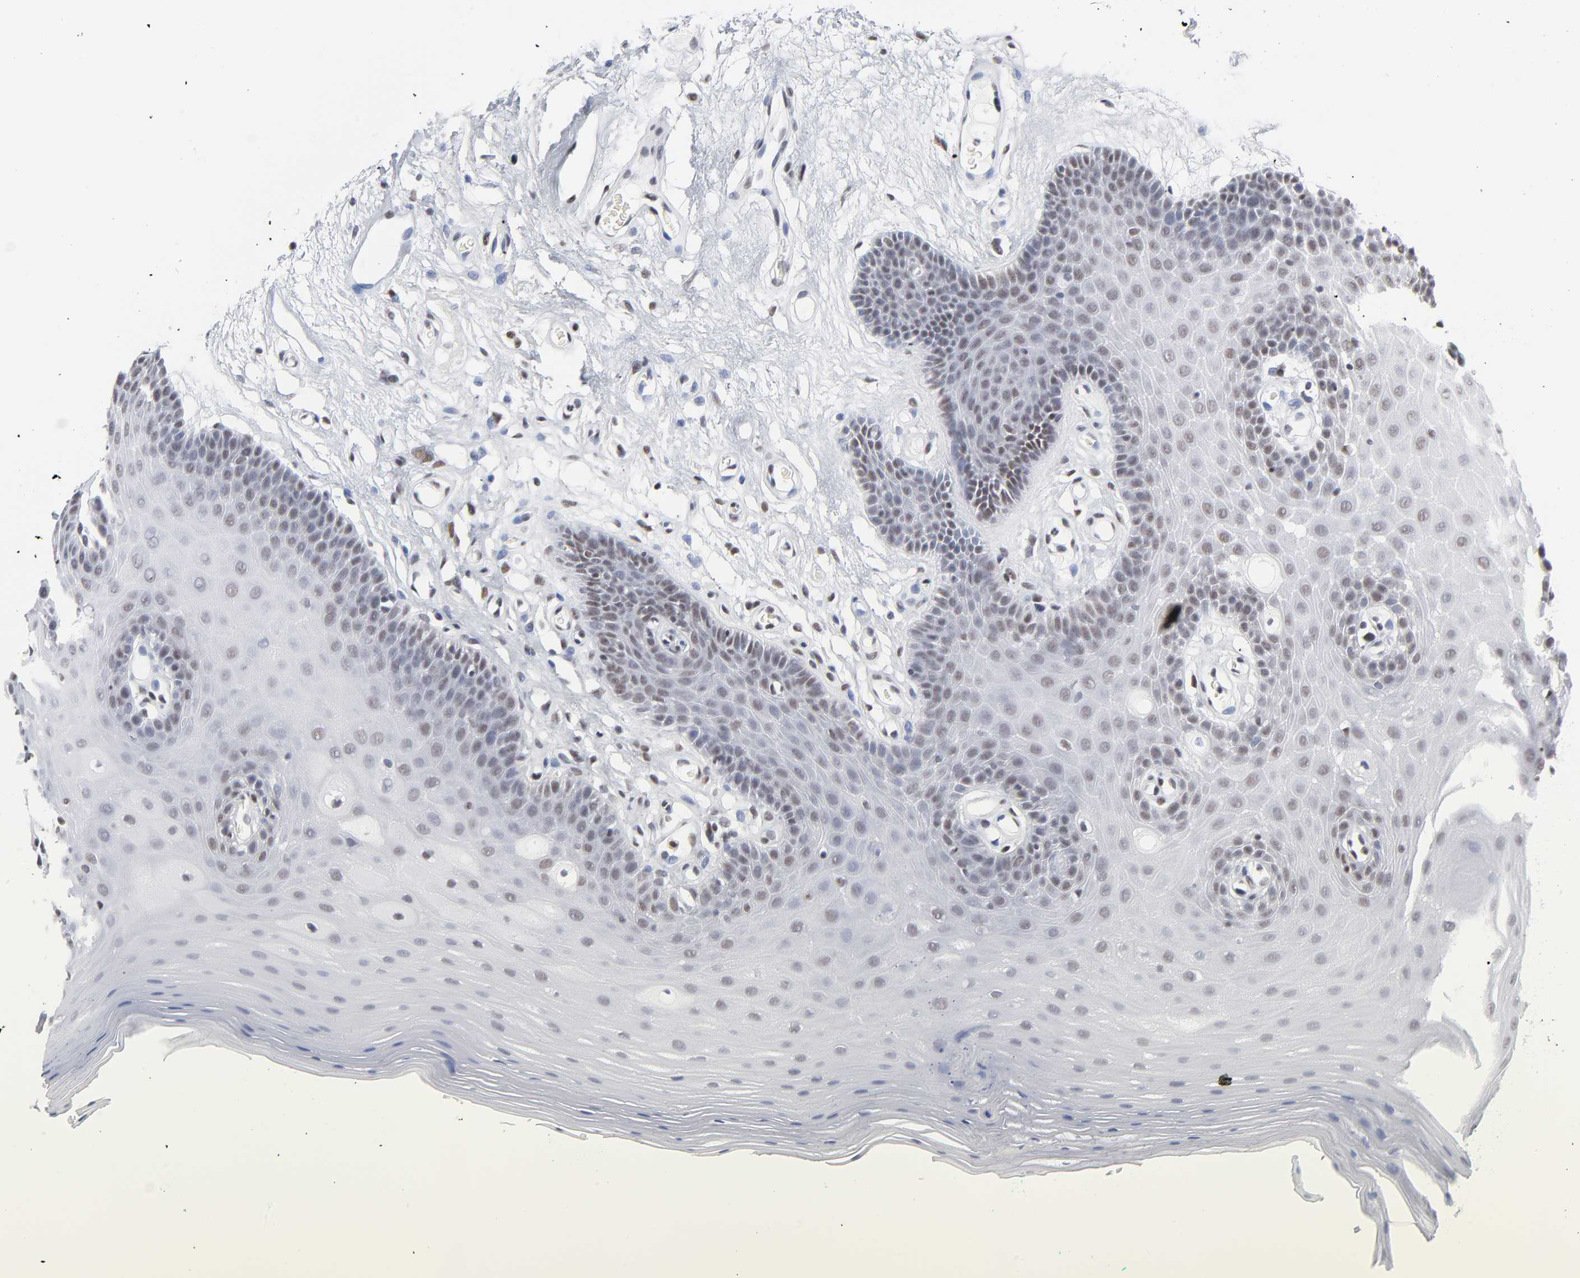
{"staining": {"intensity": "moderate", "quantity": "25%-75%", "location": "nuclear"}, "tissue": "oral mucosa", "cell_type": "Squamous epithelial cells", "image_type": "normal", "snomed": [{"axis": "morphology", "description": "Normal tissue, NOS"}, {"axis": "morphology", "description": "Squamous cell carcinoma, NOS"}, {"axis": "topography", "description": "Skeletal muscle"}, {"axis": "topography", "description": "Oral tissue"}, {"axis": "topography", "description": "Head-Neck"}], "caption": "Immunohistochemical staining of normal human oral mucosa exhibits moderate nuclear protein staining in about 25%-75% of squamous epithelial cells. The protein is shown in brown color, while the nuclei are stained blue.", "gene": "CREB1", "patient": {"sex": "male", "age": 71}}